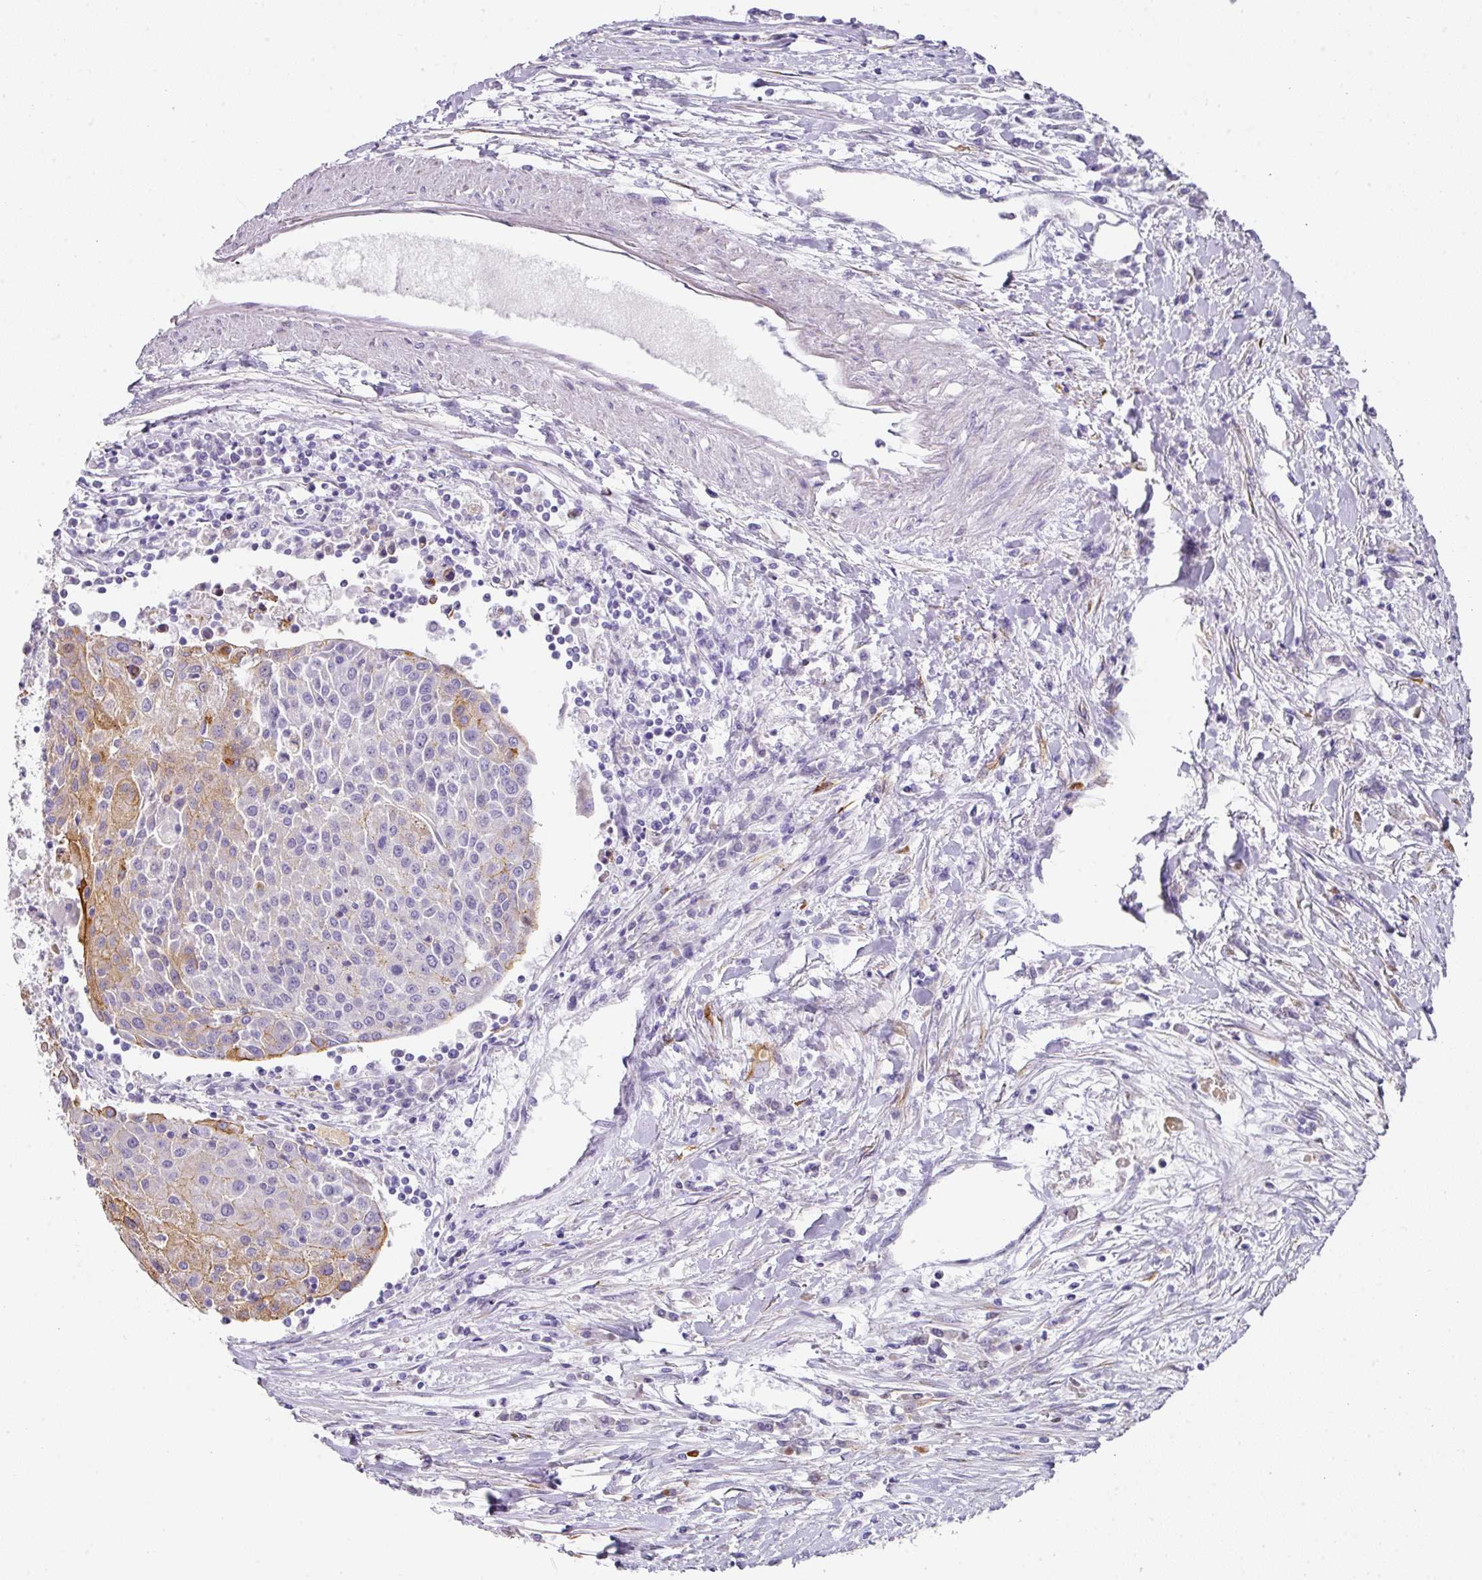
{"staining": {"intensity": "moderate", "quantity": "<25%", "location": "cytoplasmic/membranous"}, "tissue": "urothelial cancer", "cell_type": "Tumor cells", "image_type": "cancer", "snomed": [{"axis": "morphology", "description": "Urothelial carcinoma, High grade"}, {"axis": "topography", "description": "Urinary bladder"}], "caption": "Immunohistochemical staining of human high-grade urothelial carcinoma exhibits moderate cytoplasmic/membranous protein staining in about <25% of tumor cells. The staining was performed using DAB (3,3'-diaminobenzidine), with brown indicating positive protein expression. Nuclei are stained blue with hematoxylin.", "gene": "ANKRD29", "patient": {"sex": "female", "age": 85}}